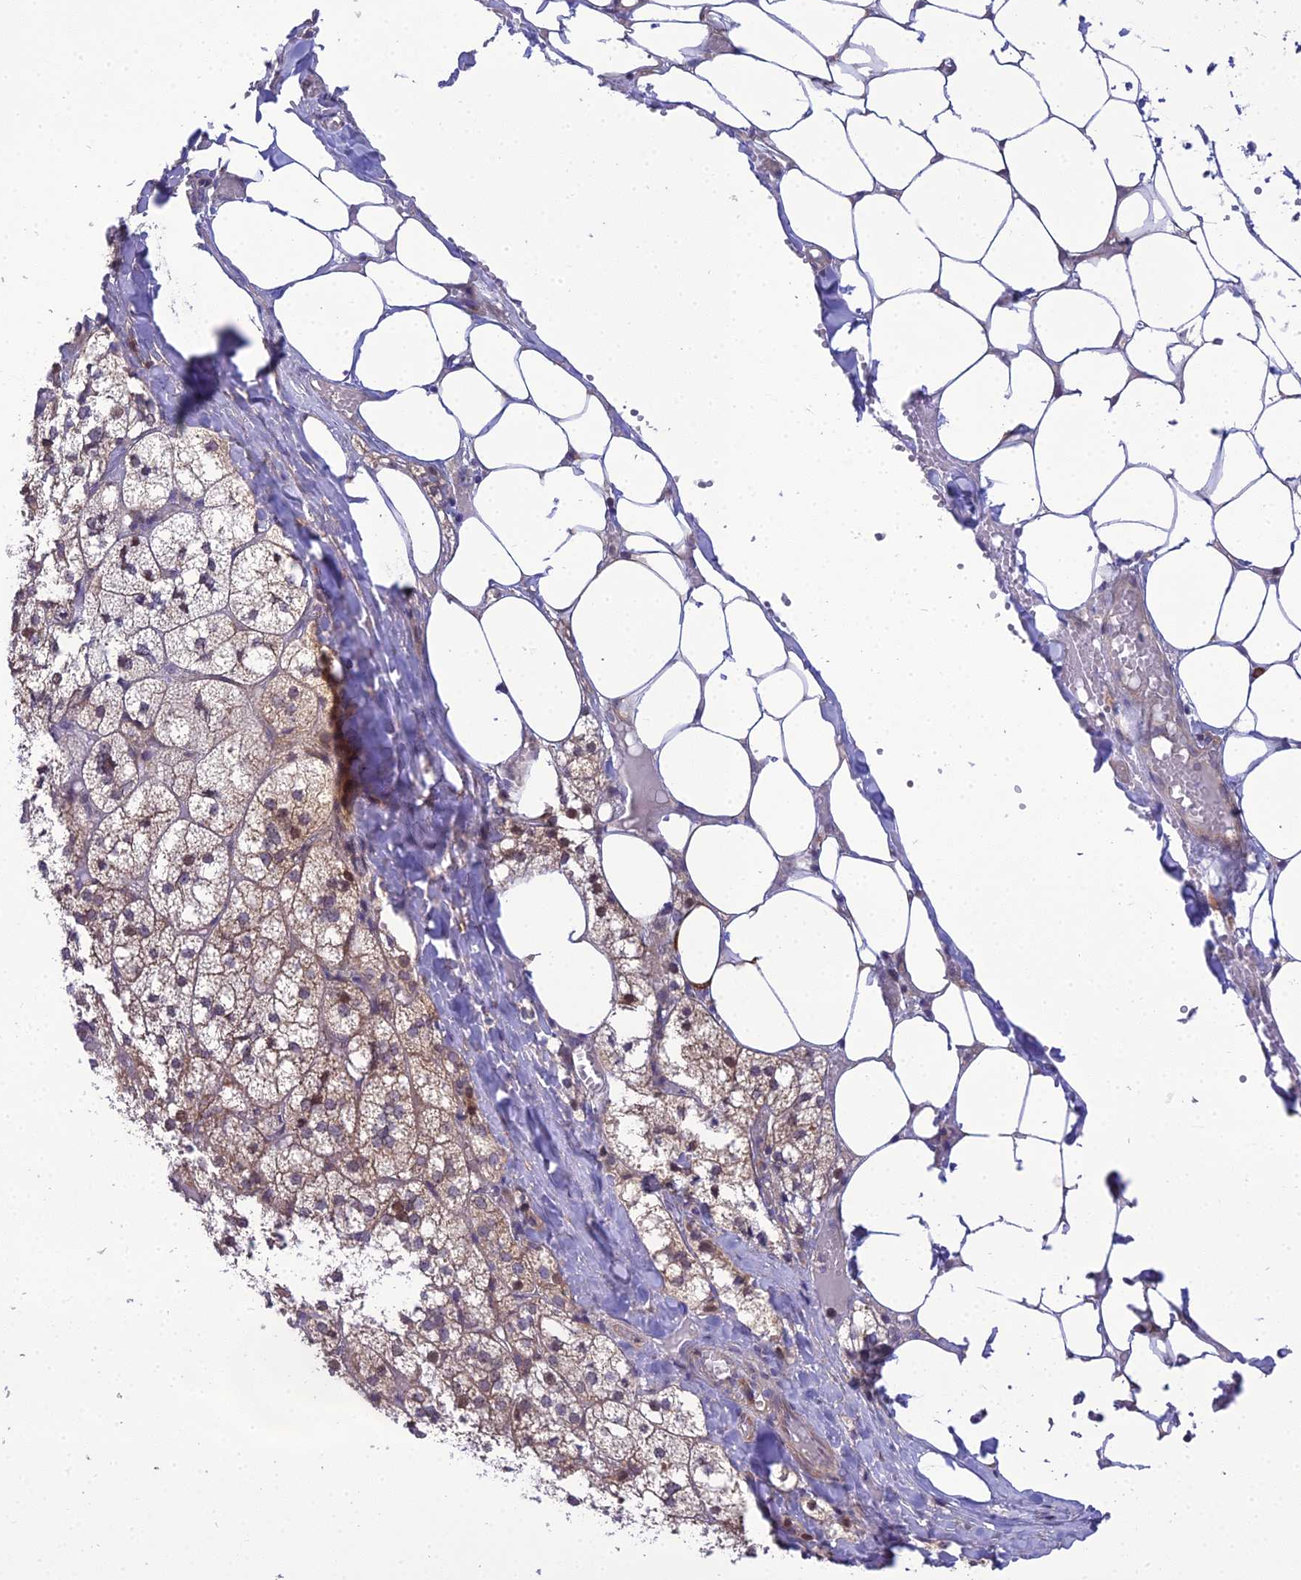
{"staining": {"intensity": "moderate", "quantity": "25%-75%", "location": "cytoplasmic/membranous"}, "tissue": "adrenal gland", "cell_type": "Glandular cells", "image_type": "normal", "snomed": [{"axis": "morphology", "description": "Normal tissue, NOS"}, {"axis": "topography", "description": "Adrenal gland"}], "caption": "Moderate cytoplasmic/membranous expression is identified in approximately 25%-75% of glandular cells in unremarkable adrenal gland. Using DAB (3,3'-diaminobenzidine) (brown) and hematoxylin (blue) stains, captured at high magnification using brightfield microscopy.", "gene": "CLCN7", "patient": {"sex": "female", "age": 61}}